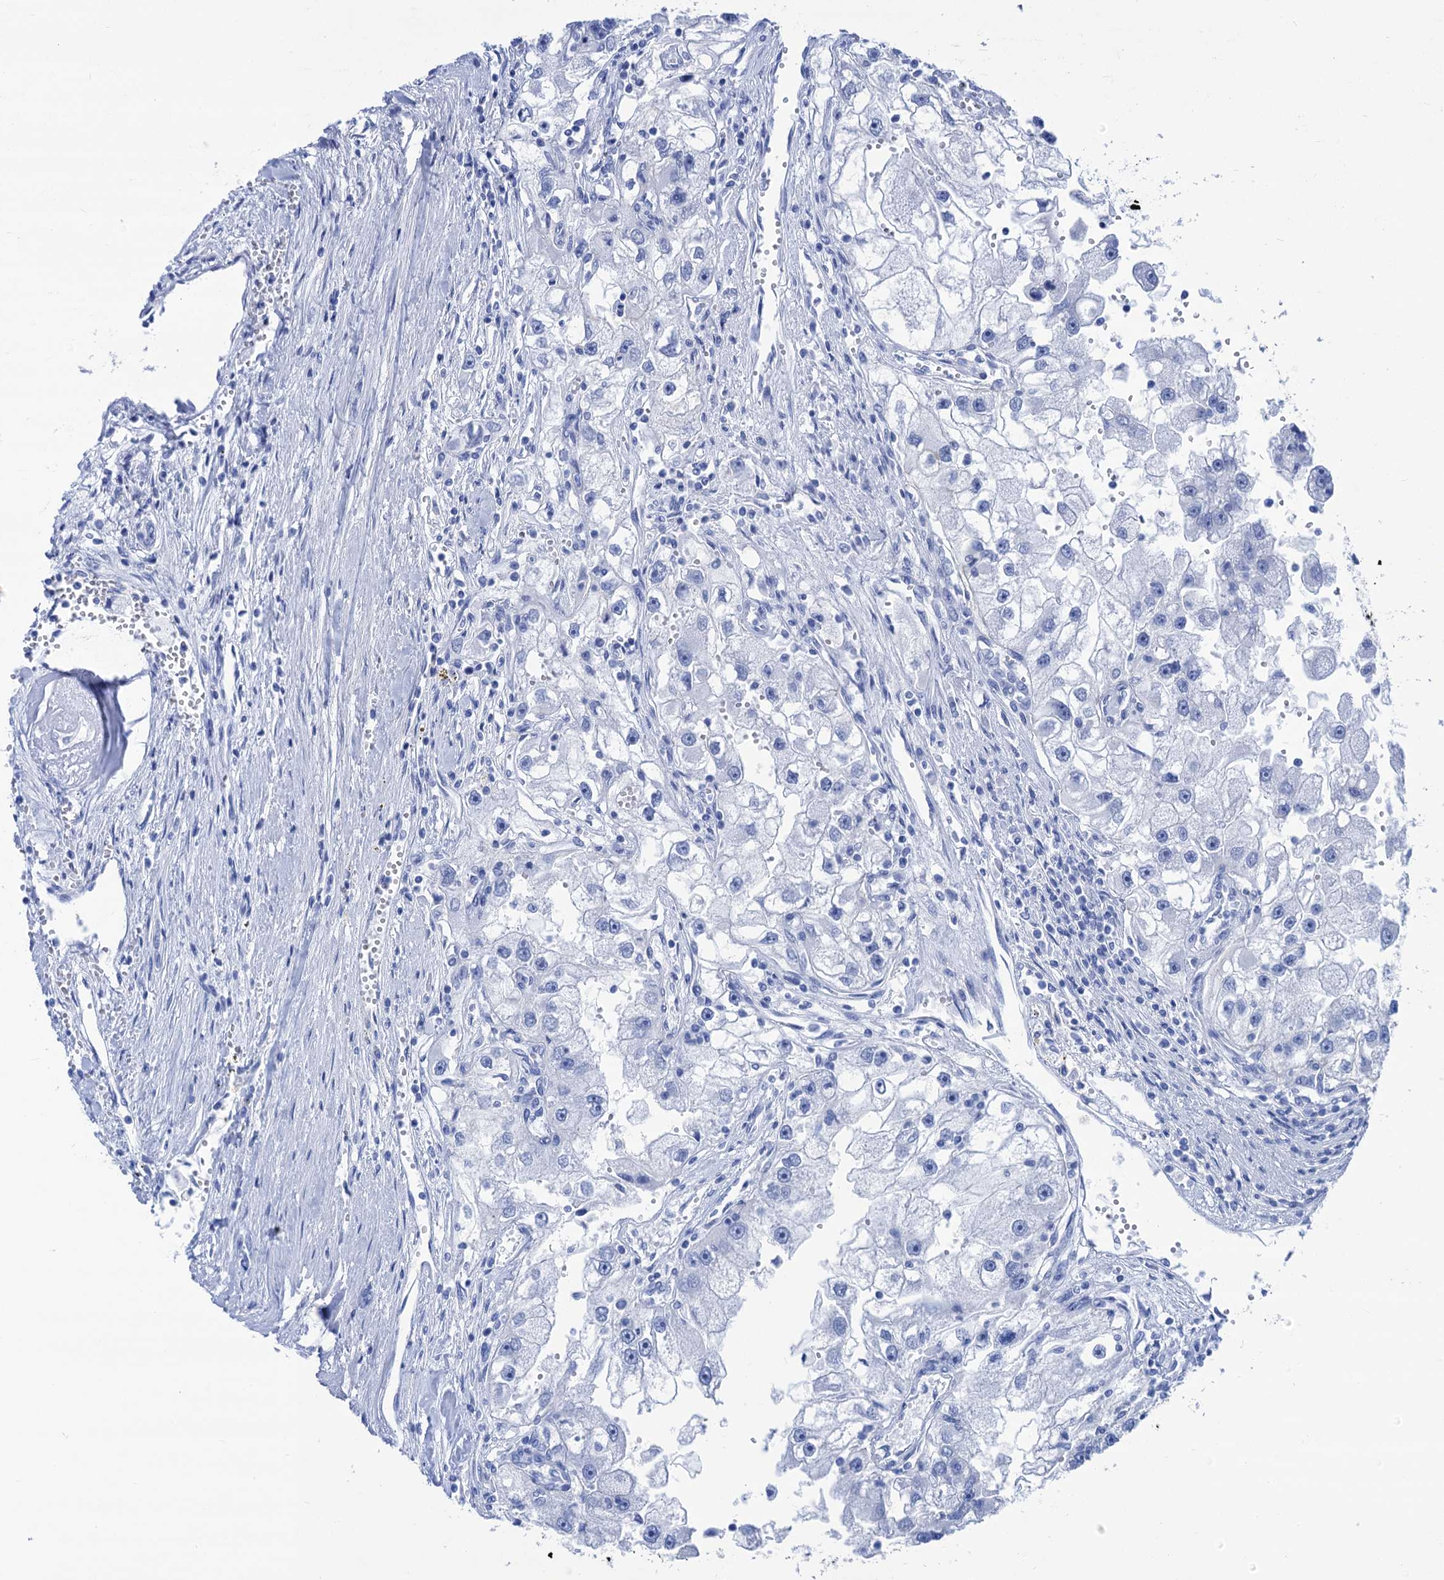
{"staining": {"intensity": "negative", "quantity": "none", "location": "none"}, "tissue": "renal cancer", "cell_type": "Tumor cells", "image_type": "cancer", "snomed": [{"axis": "morphology", "description": "Adenocarcinoma, NOS"}, {"axis": "topography", "description": "Kidney"}], "caption": "An image of human renal cancer is negative for staining in tumor cells.", "gene": "CABYR", "patient": {"sex": "male", "age": 63}}